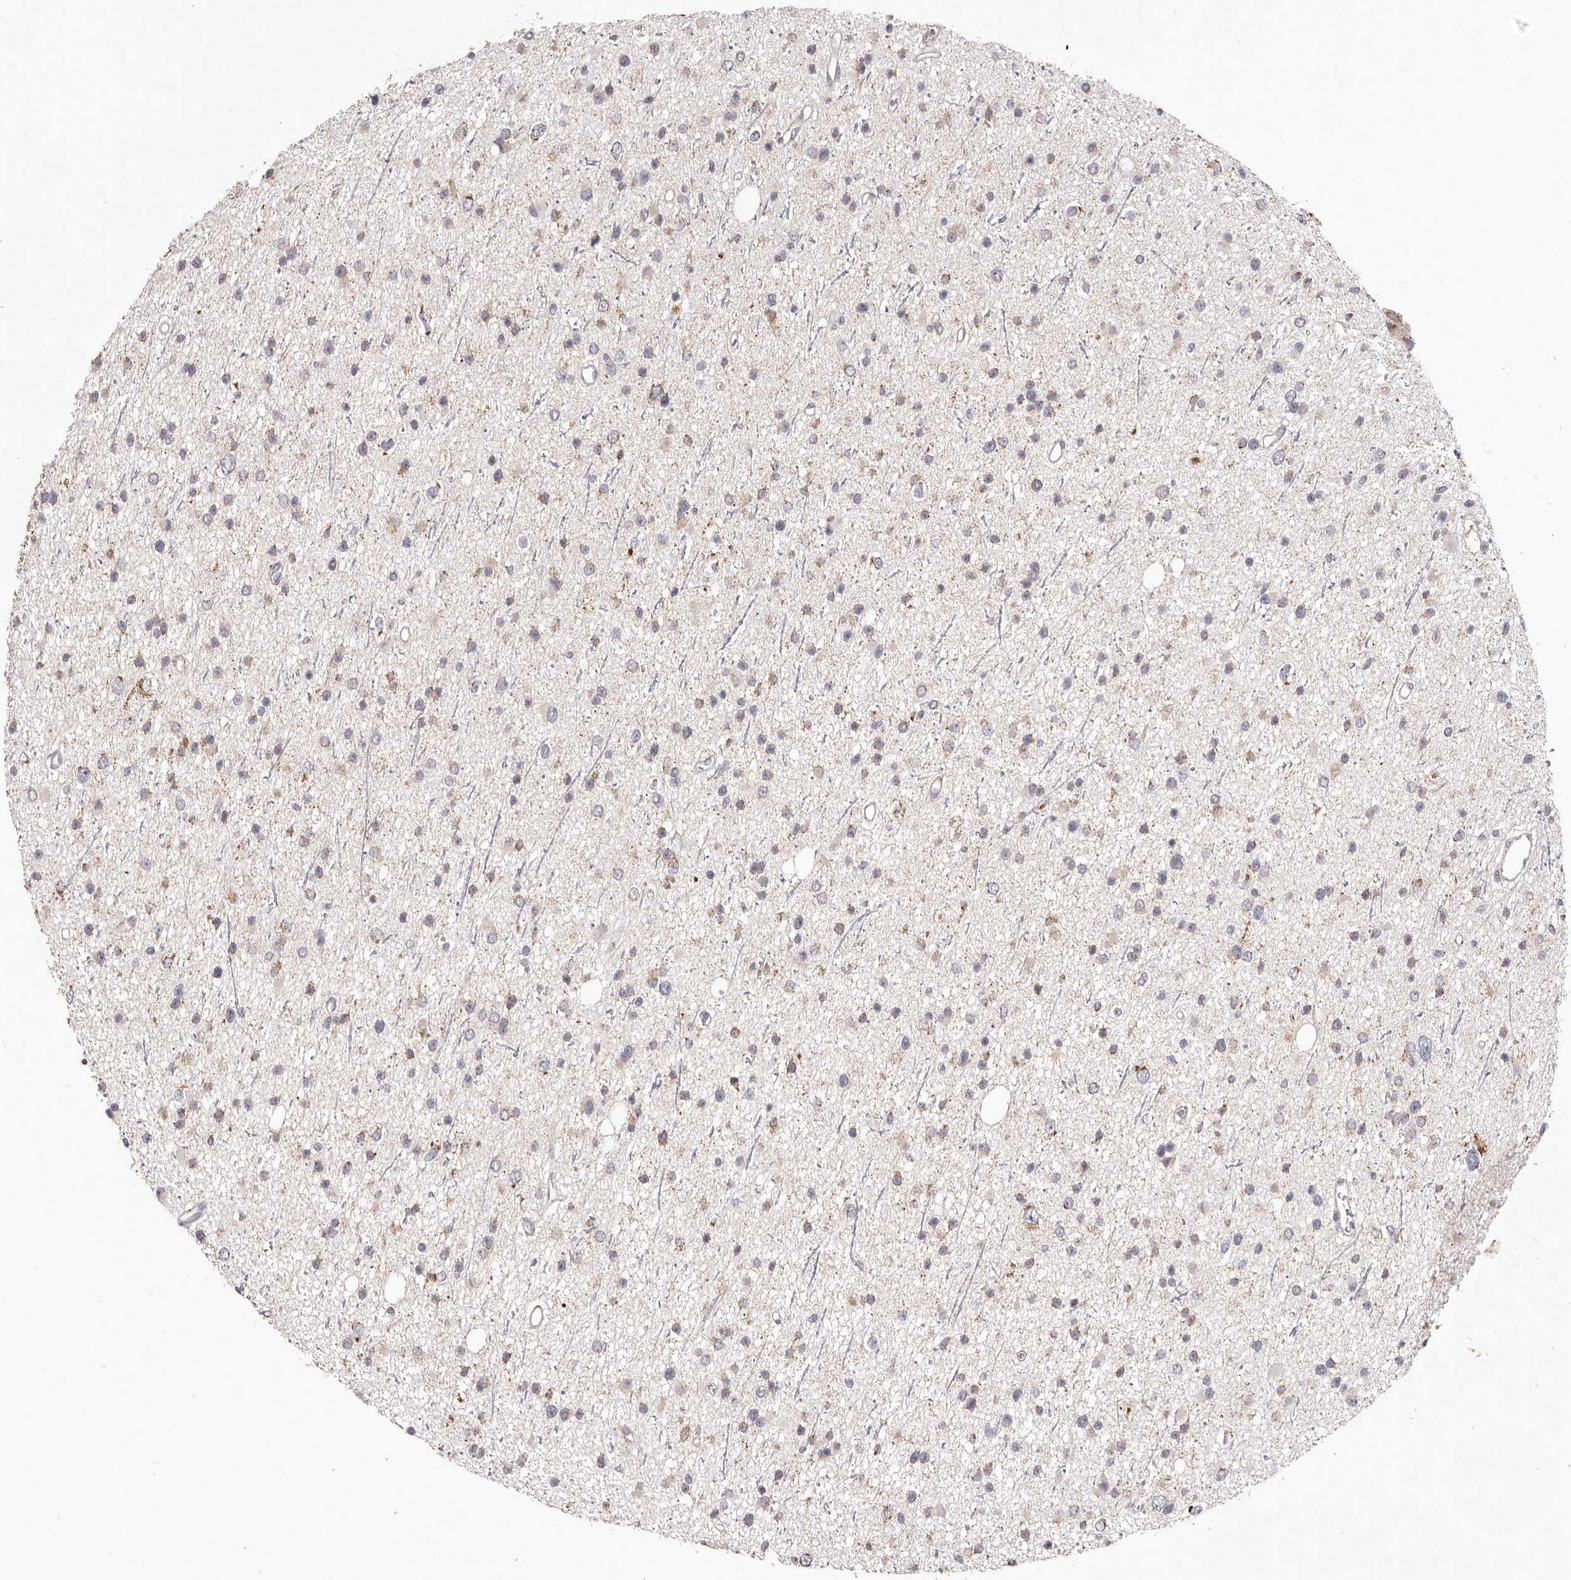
{"staining": {"intensity": "weak", "quantity": "25%-75%", "location": "cytoplasmic/membranous"}, "tissue": "glioma", "cell_type": "Tumor cells", "image_type": "cancer", "snomed": [{"axis": "morphology", "description": "Glioma, malignant, Low grade"}, {"axis": "topography", "description": "Cerebral cortex"}], "caption": "Human malignant glioma (low-grade) stained with a brown dye shows weak cytoplasmic/membranous positive expression in approximately 25%-75% of tumor cells.", "gene": "PRMT2", "patient": {"sex": "female", "age": 39}}